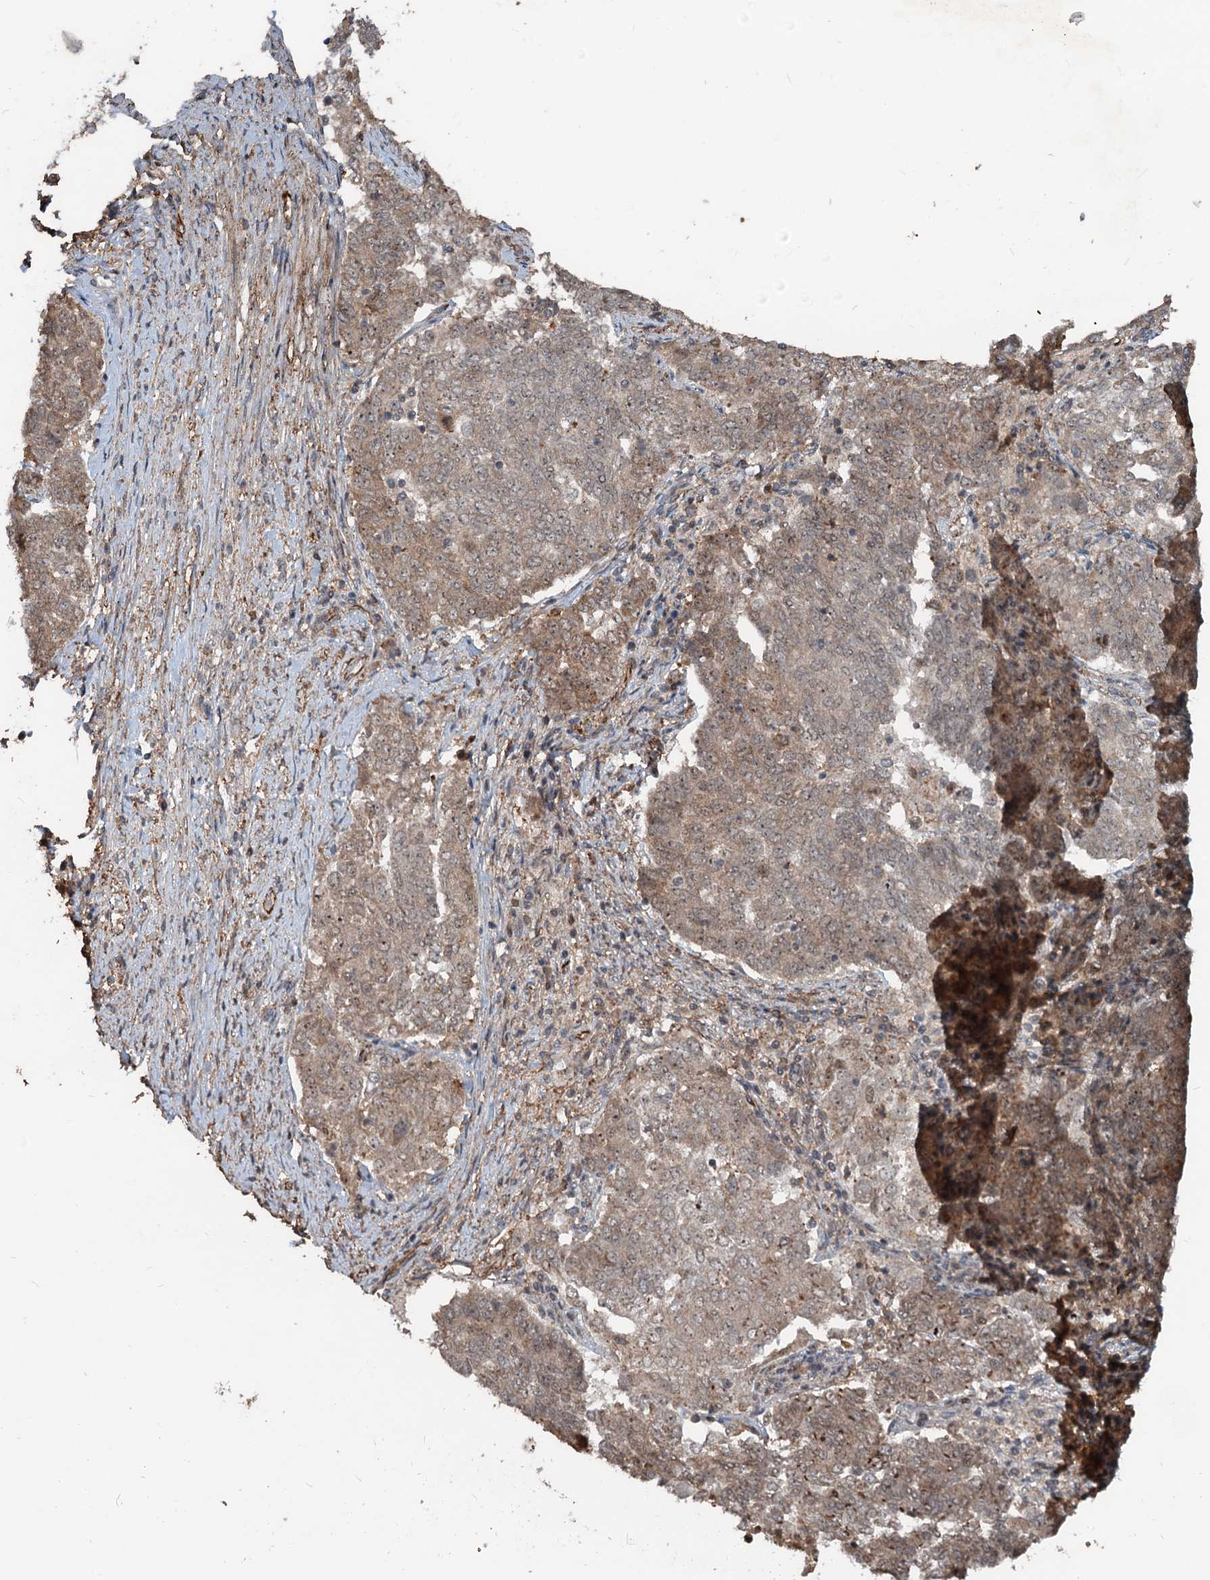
{"staining": {"intensity": "weak", "quantity": ">75%", "location": "cytoplasmic/membranous,nuclear"}, "tissue": "endometrial cancer", "cell_type": "Tumor cells", "image_type": "cancer", "snomed": [{"axis": "morphology", "description": "Adenocarcinoma, NOS"}, {"axis": "topography", "description": "Endometrium"}], "caption": "A brown stain highlights weak cytoplasmic/membranous and nuclear expression of a protein in endometrial cancer (adenocarcinoma) tumor cells.", "gene": "TMA16", "patient": {"sex": "female", "age": 80}}